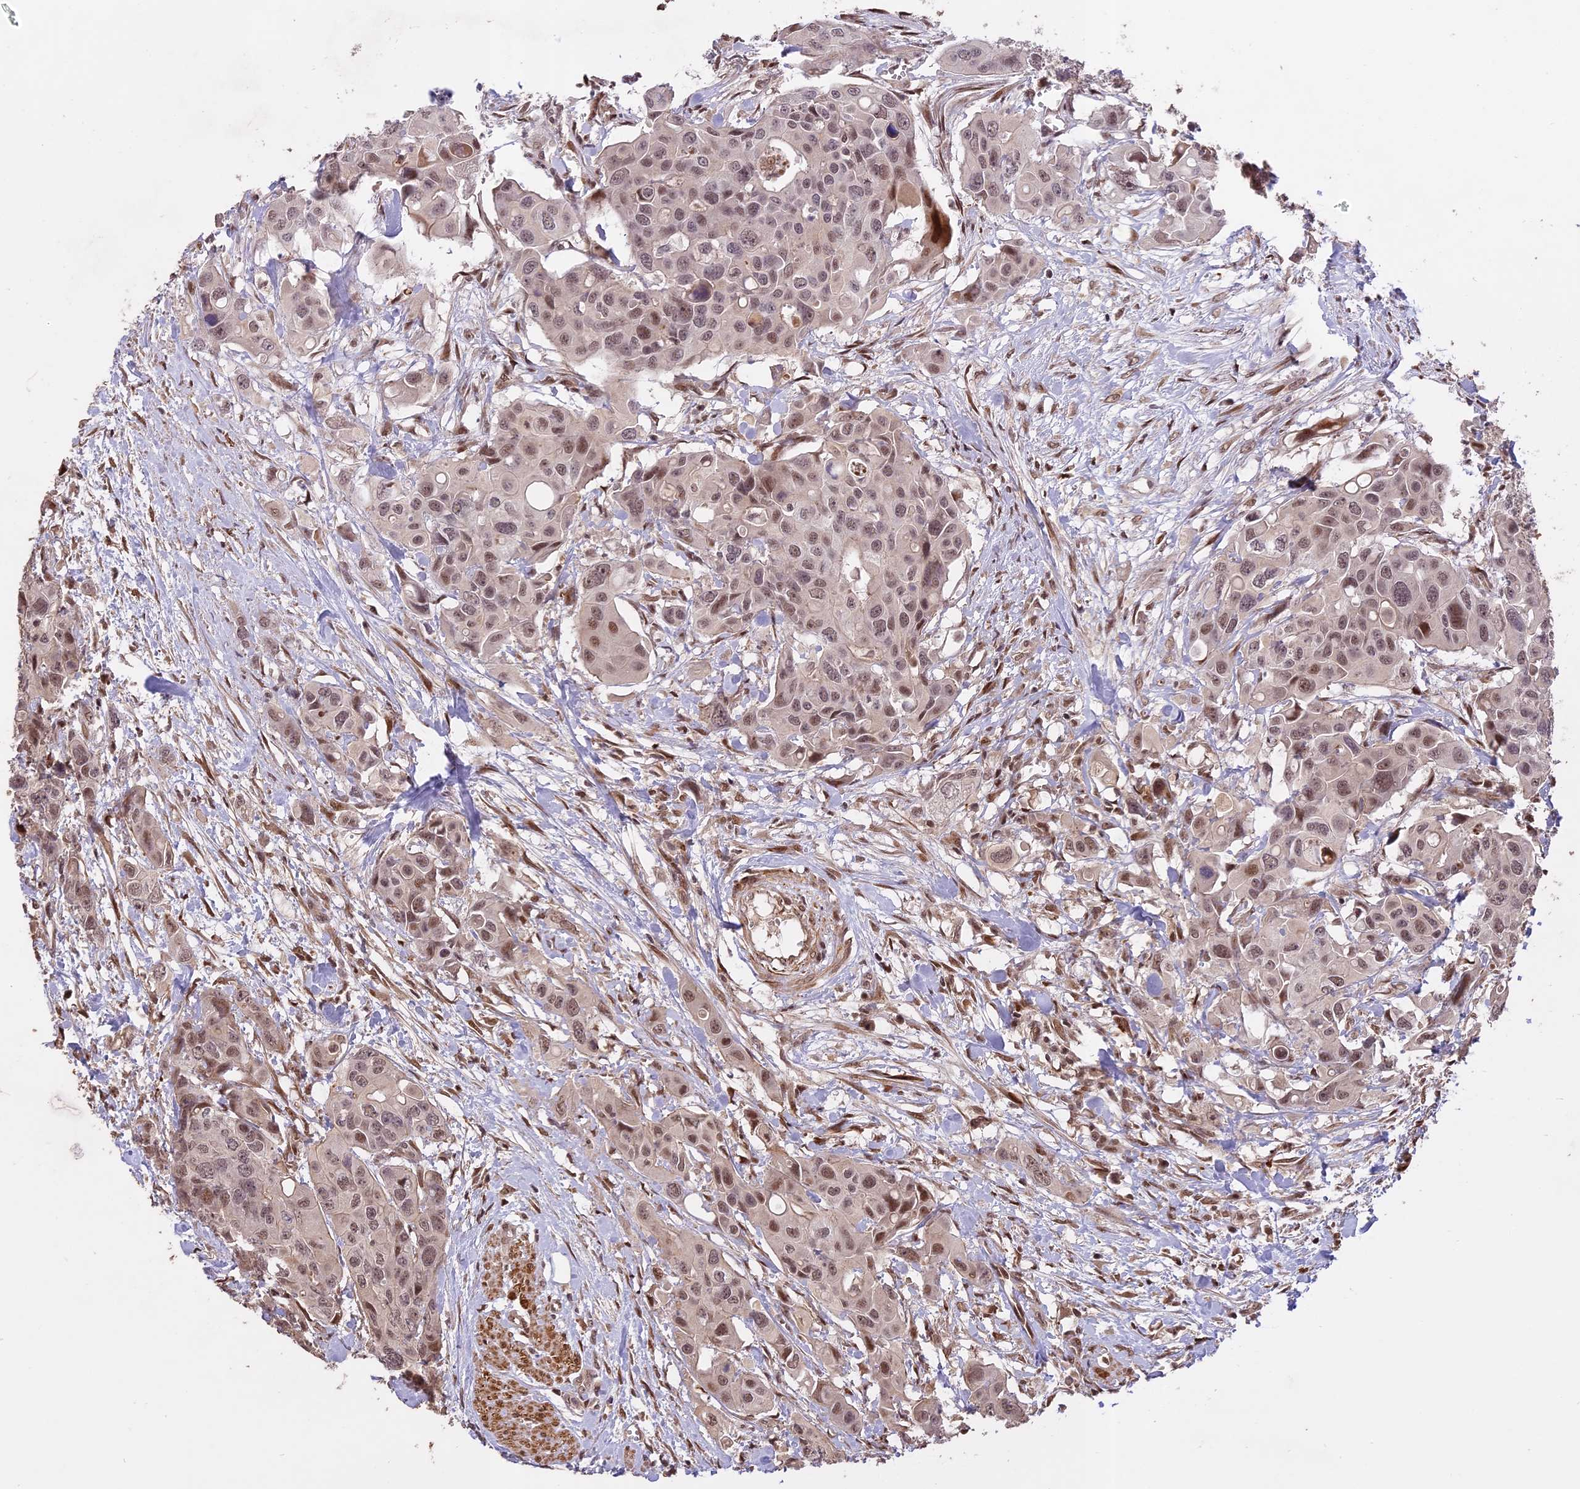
{"staining": {"intensity": "moderate", "quantity": ">75%", "location": "nuclear"}, "tissue": "colorectal cancer", "cell_type": "Tumor cells", "image_type": "cancer", "snomed": [{"axis": "morphology", "description": "Adenocarcinoma, NOS"}, {"axis": "topography", "description": "Colon"}], "caption": "Colorectal cancer stained for a protein shows moderate nuclear positivity in tumor cells. (DAB (3,3'-diaminobenzidine) = brown stain, brightfield microscopy at high magnification).", "gene": "PRELID2", "patient": {"sex": "male", "age": 77}}